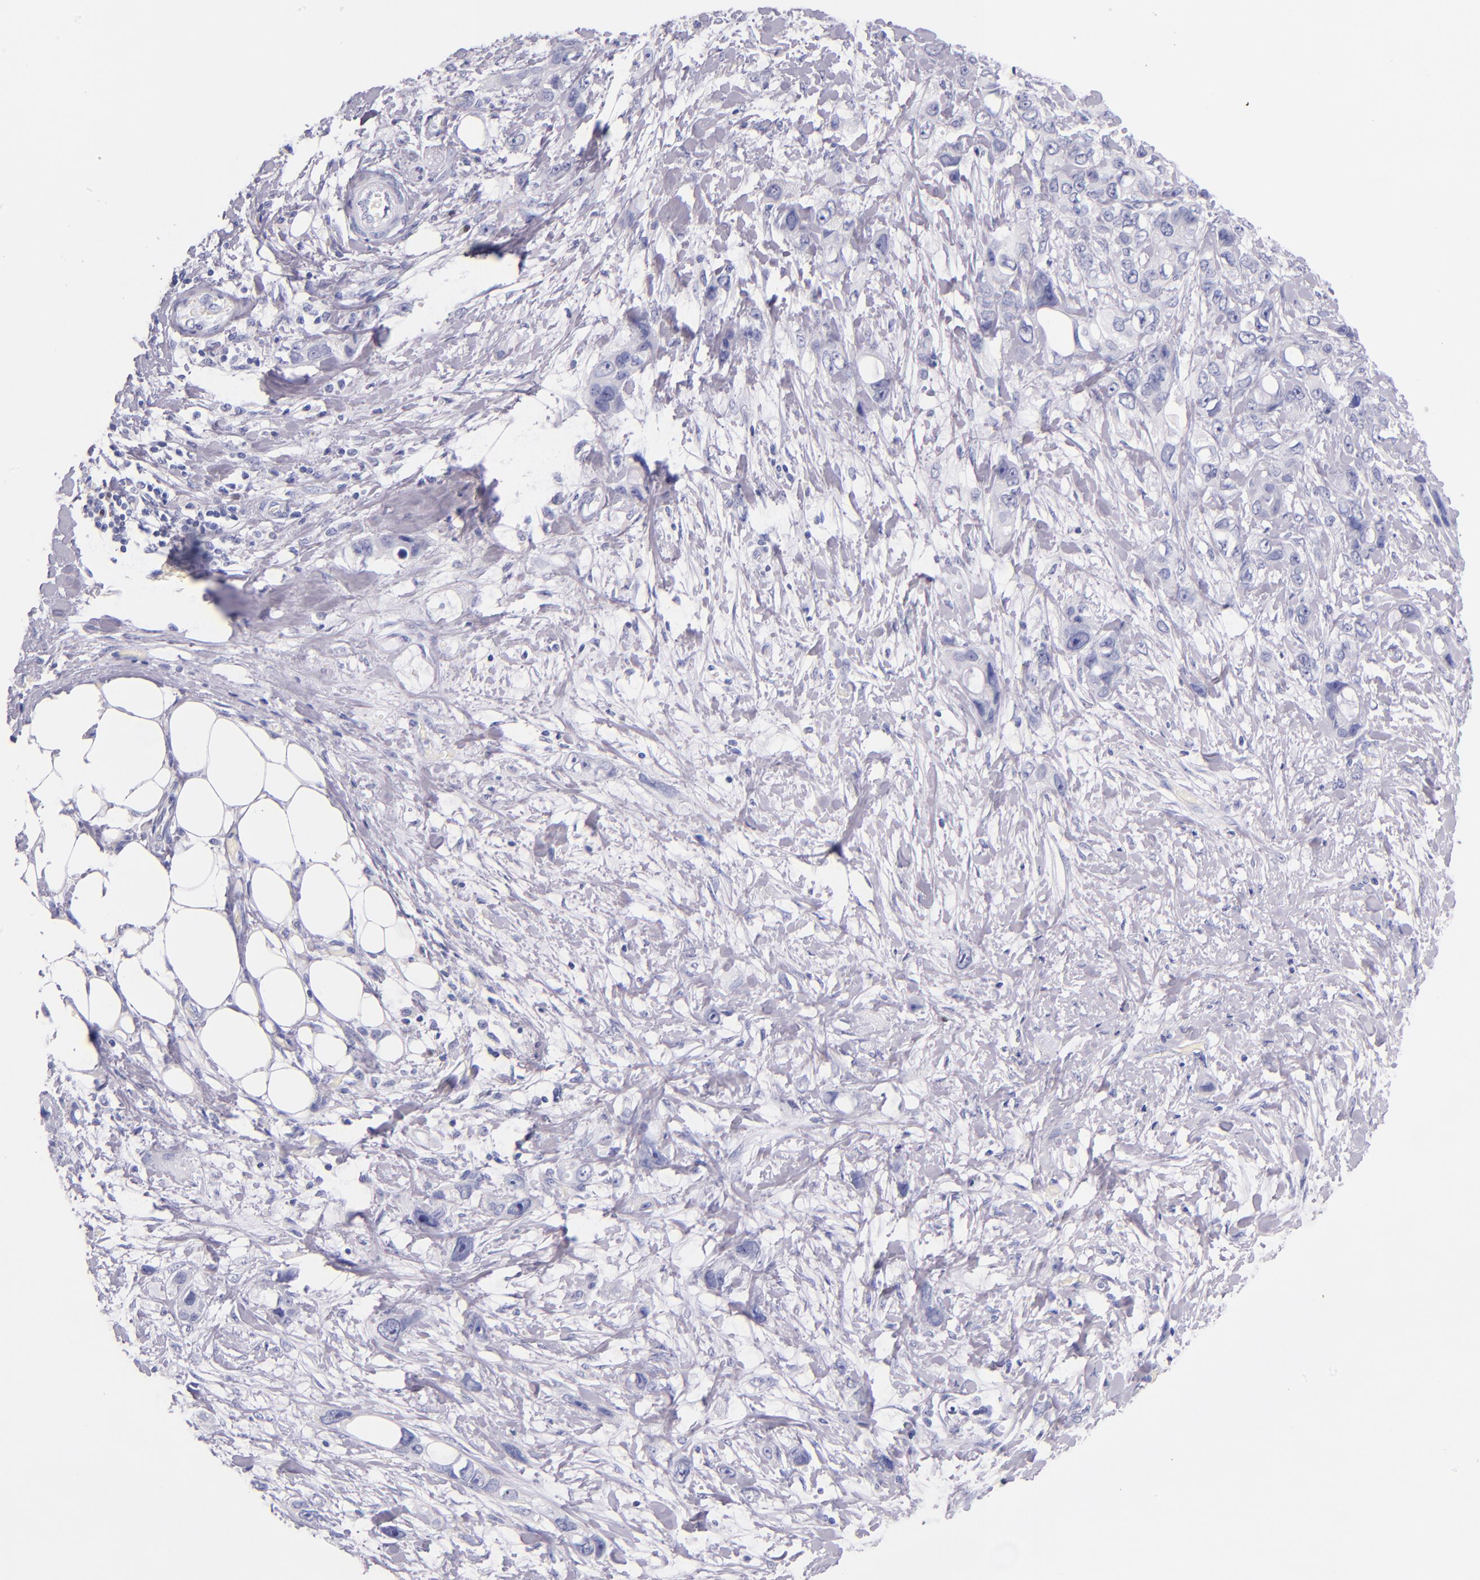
{"staining": {"intensity": "negative", "quantity": "none", "location": "none"}, "tissue": "stomach cancer", "cell_type": "Tumor cells", "image_type": "cancer", "snomed": [{"axis": "morphology", "description": "Adenocarcinoma, NOS"}, {"axis": "topography", "description": "Stomach, upper"}], "caption": "Stomach cancer (adenocarcinoma) was stained to show a protein in brown. There is no significant staining in tumor cells.", "gene": "IRF4", "patient": {"sex": "male", "age": 47}}